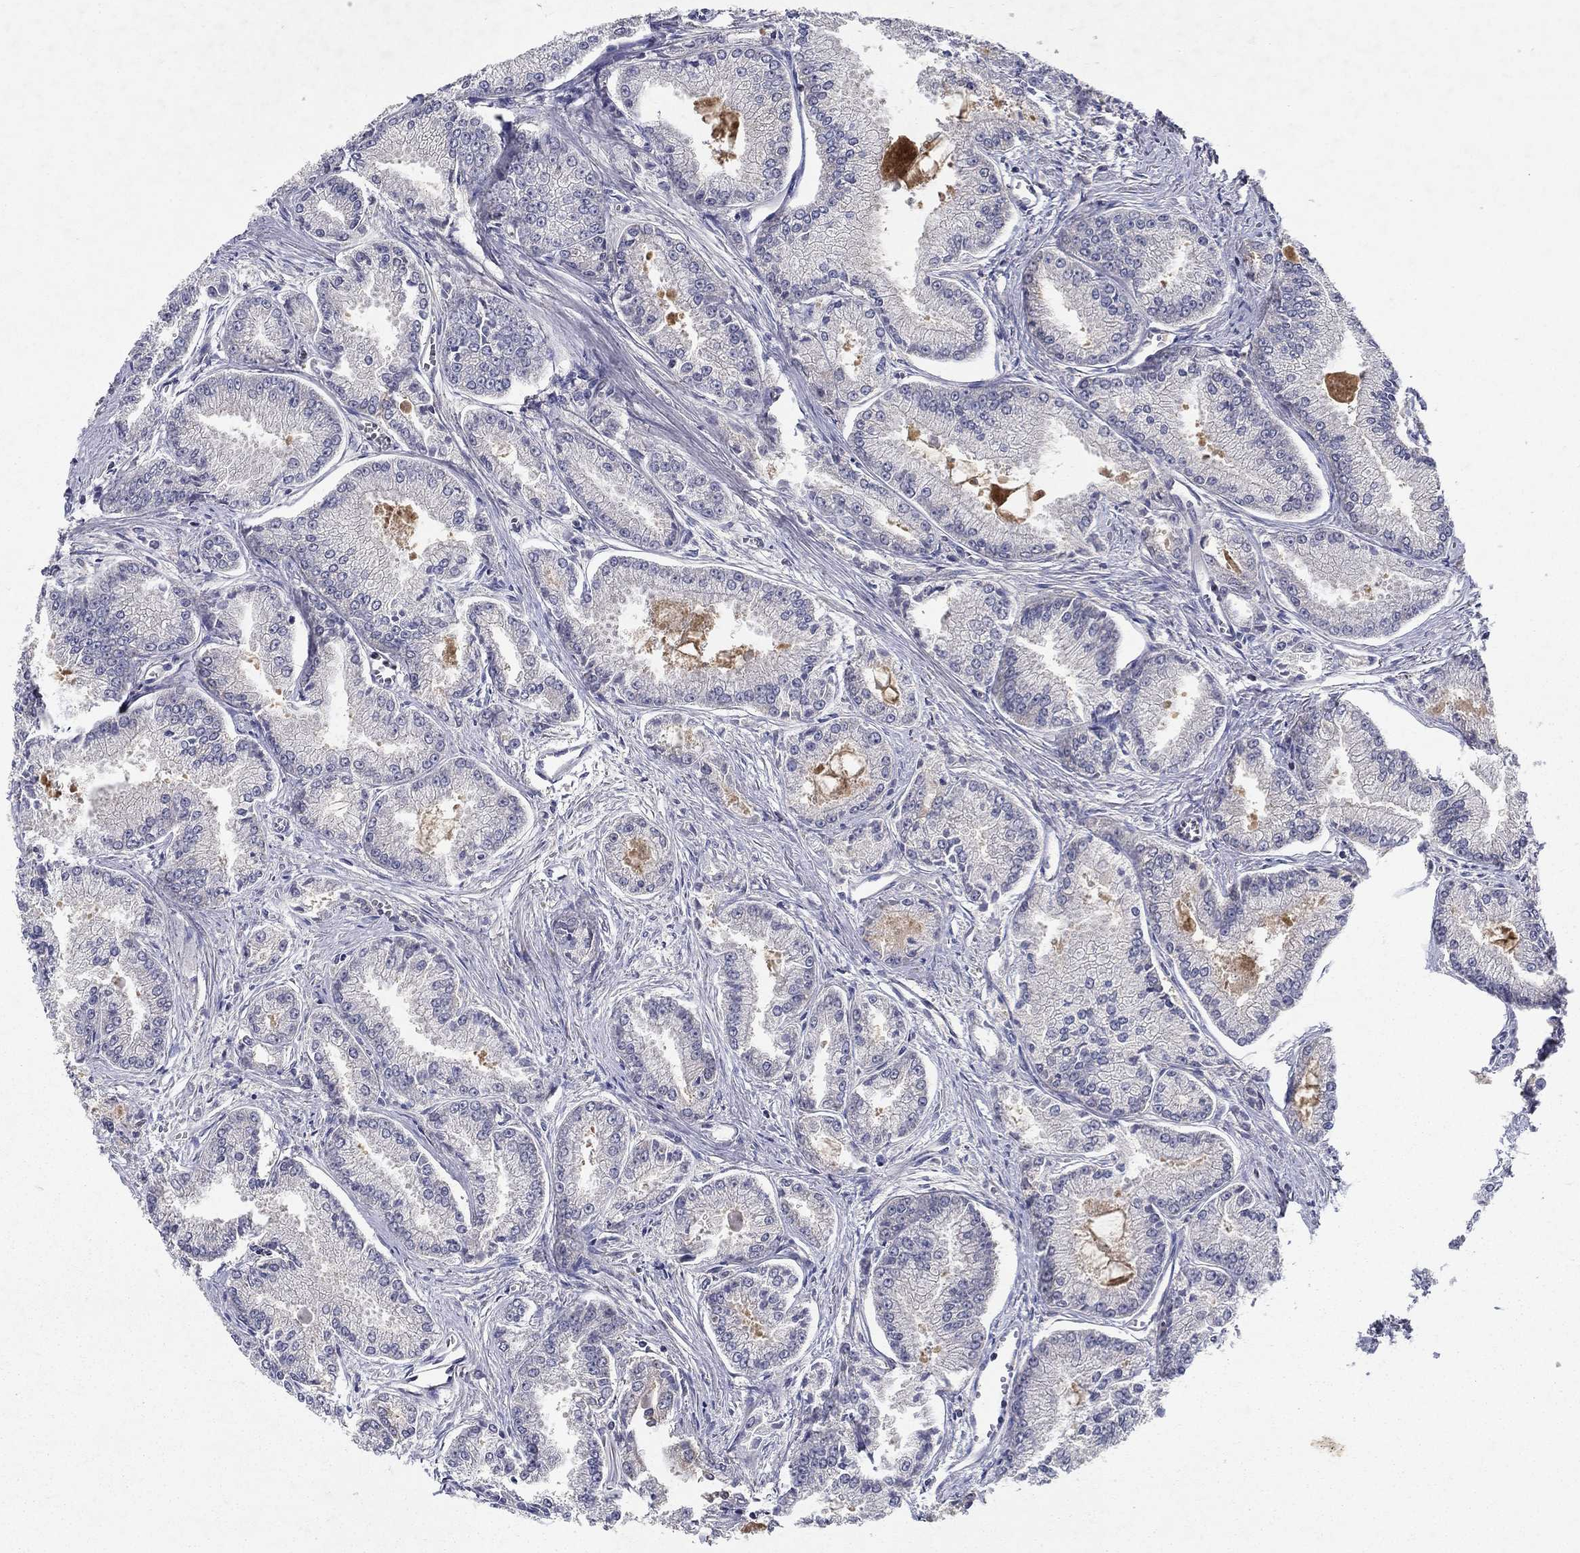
{"staining": {"intensity": "negative", "quantity": "none", "location": "none"}, "tissue": "prostate cancer", "cell_type": "Tumor cells", "image_type": "cancer", "snomed": [{"axis": "morphology", "description": "Adenocarcinoma, NOS"}, {"axis": "morphology", "description": "Adenocarcinoma, High grade"}, {"axis": "topography", "description": "Prostate"}], "caption": "Tumor cells are negative for protein expression in human prostate adenocarcinoma (high-grade).", "gene": "GLTP", "patient": {"sex": "male", "age": 70}}